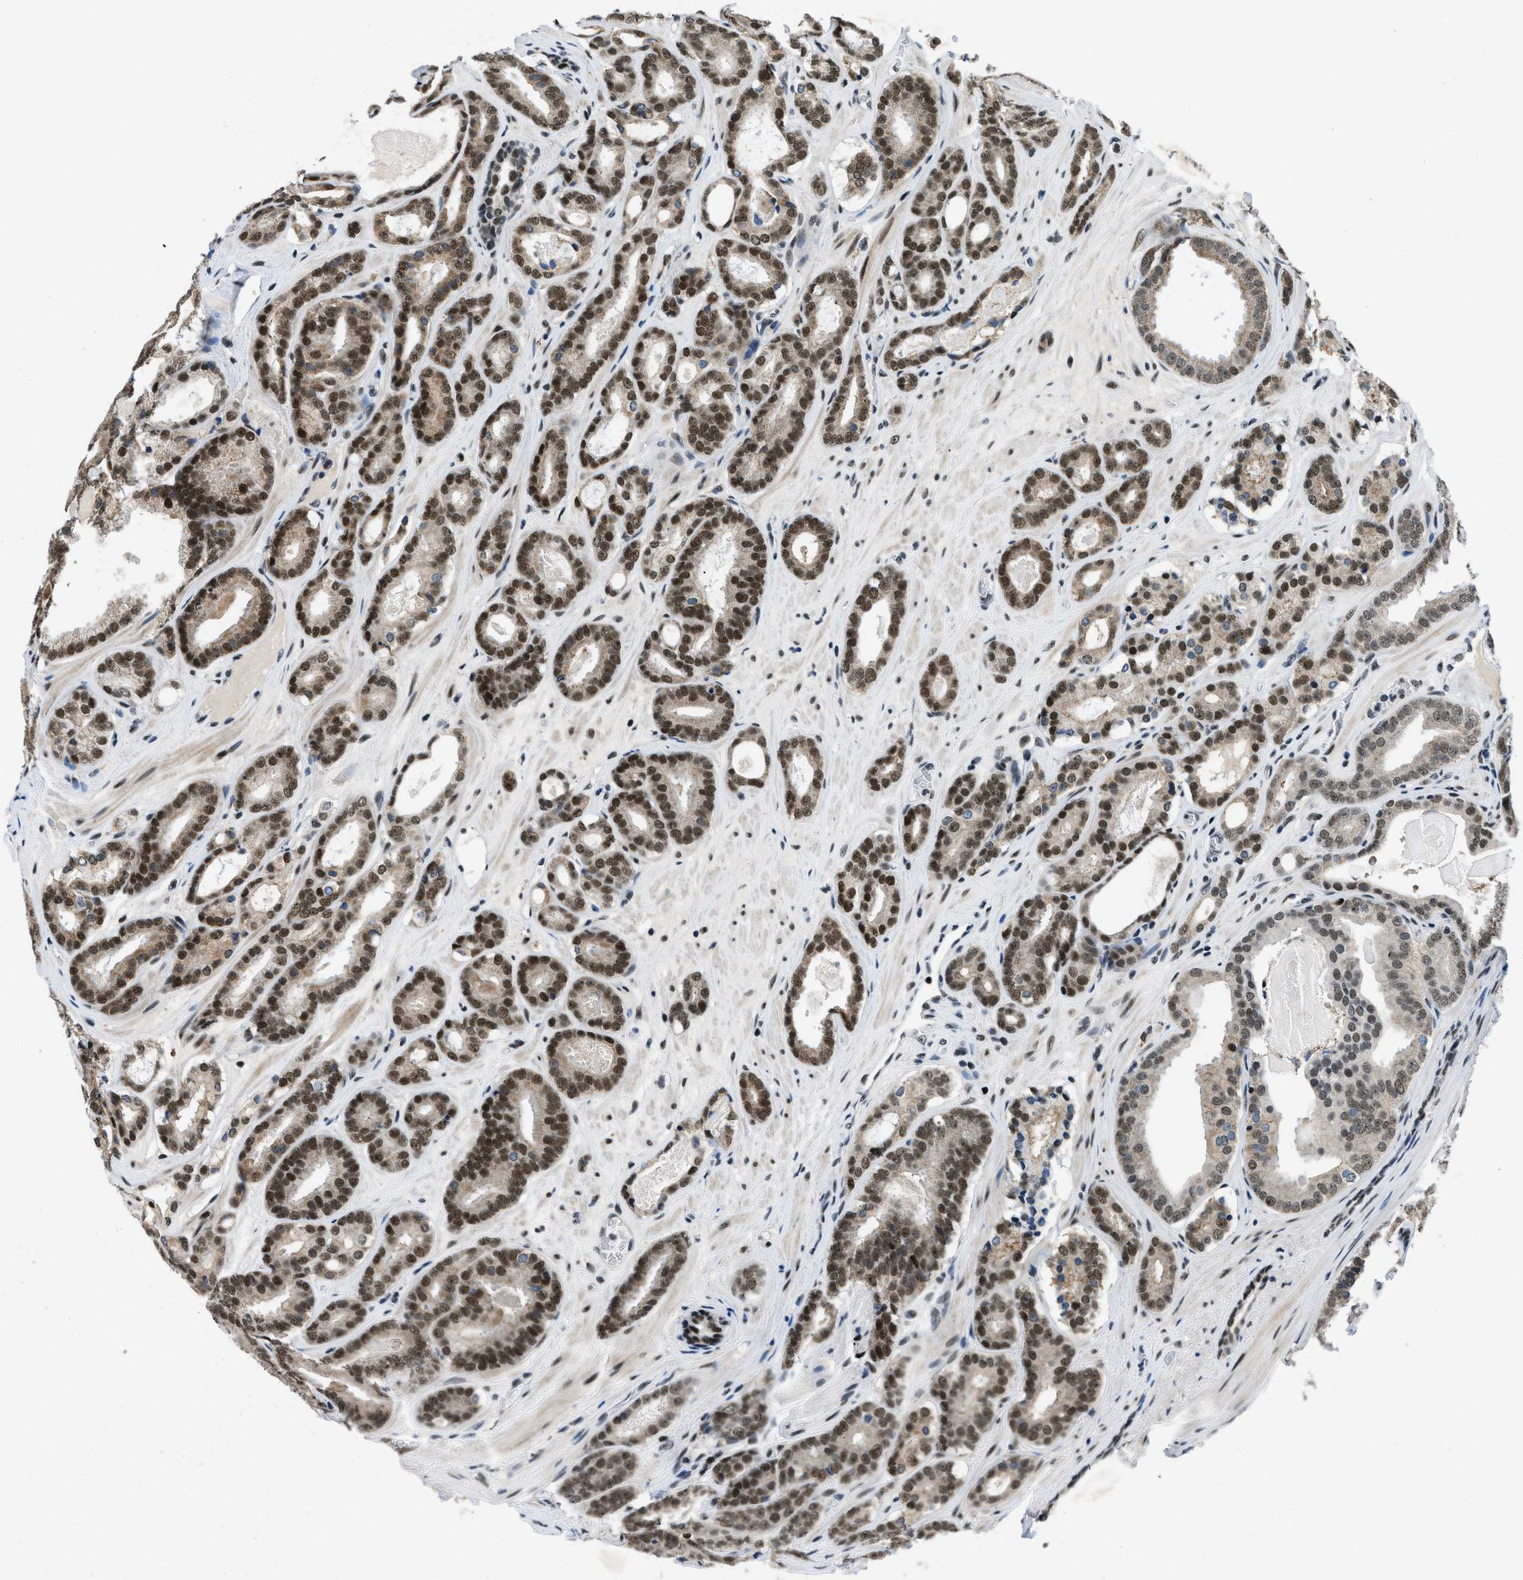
{"staining": {"intensity": "strong", "quantity": ">75%", "location": "nuclear"}, "tissue": "prostate cancer", "cell_type": "Tumor cells", "image_type": "cancer", "snomed": [{"axis": "morphology", "description": "Adenocarcinoma, High grade"}, {"axis": "topography", "description": "Prostate"}], "caption": "Strong nuclear positivity is seen in approximately >75% of tumor cells in prostate adenocarcinoma (high-grade).", "gene": "KDM3B", "patient": {"sex": "male", "age": 60}}